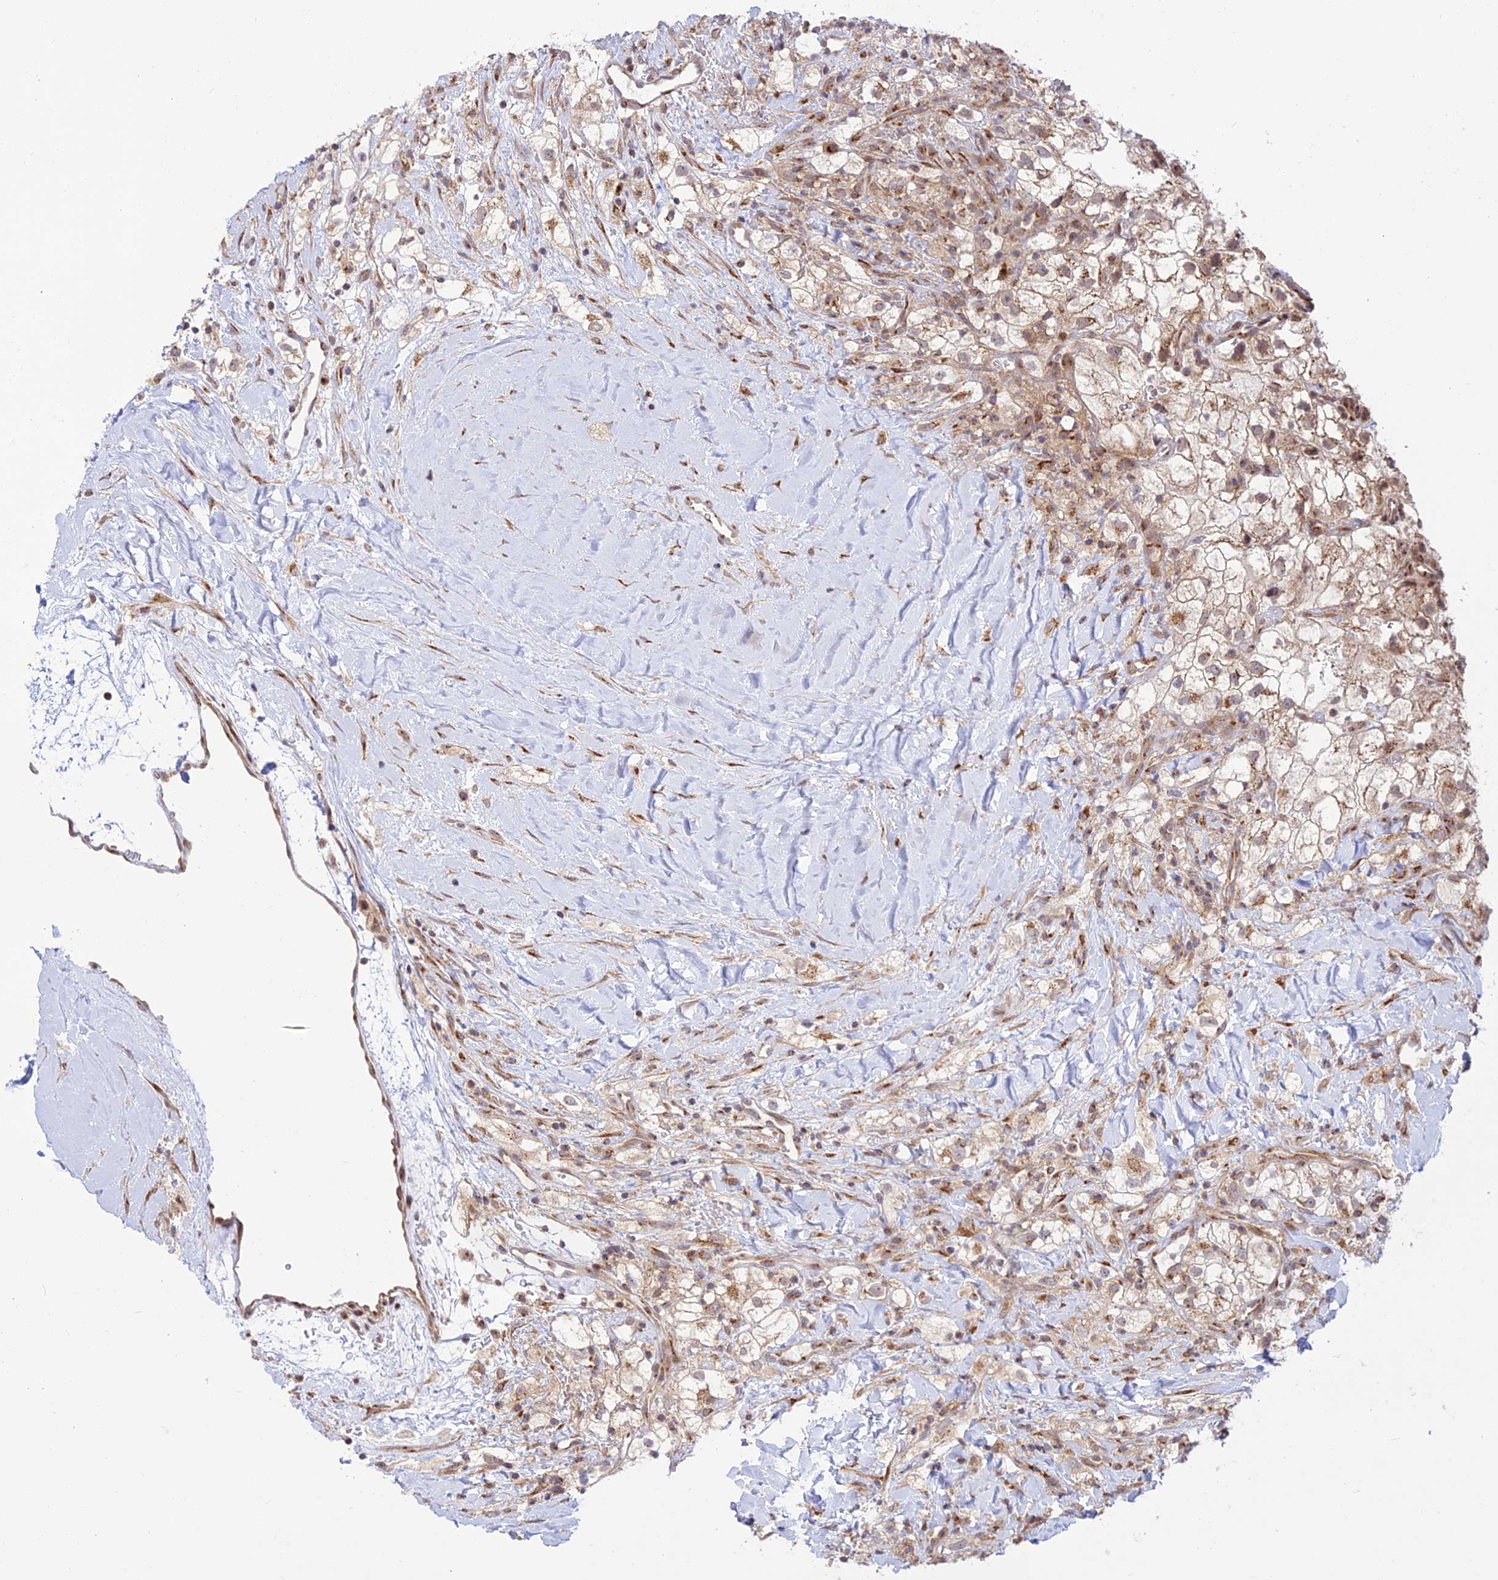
{"staining": {"intensity": "negative", "quantity": "none", "location": "none"}, "tissue": "renal cancer", "cell_type": "Tumor cells", "image_type": "cancer", "snomed": [{"axis": "morphology", "description": "Adenocarcinoma, NOS"}, {"axis": "topography", "description": "Kidney"}], "caption": "The photomicrograph shows no significant staining in tumor cells of renal adenocarcinoma.", "gene": "GOLGA3", "patient": {"sex": "male", "age": 59}}